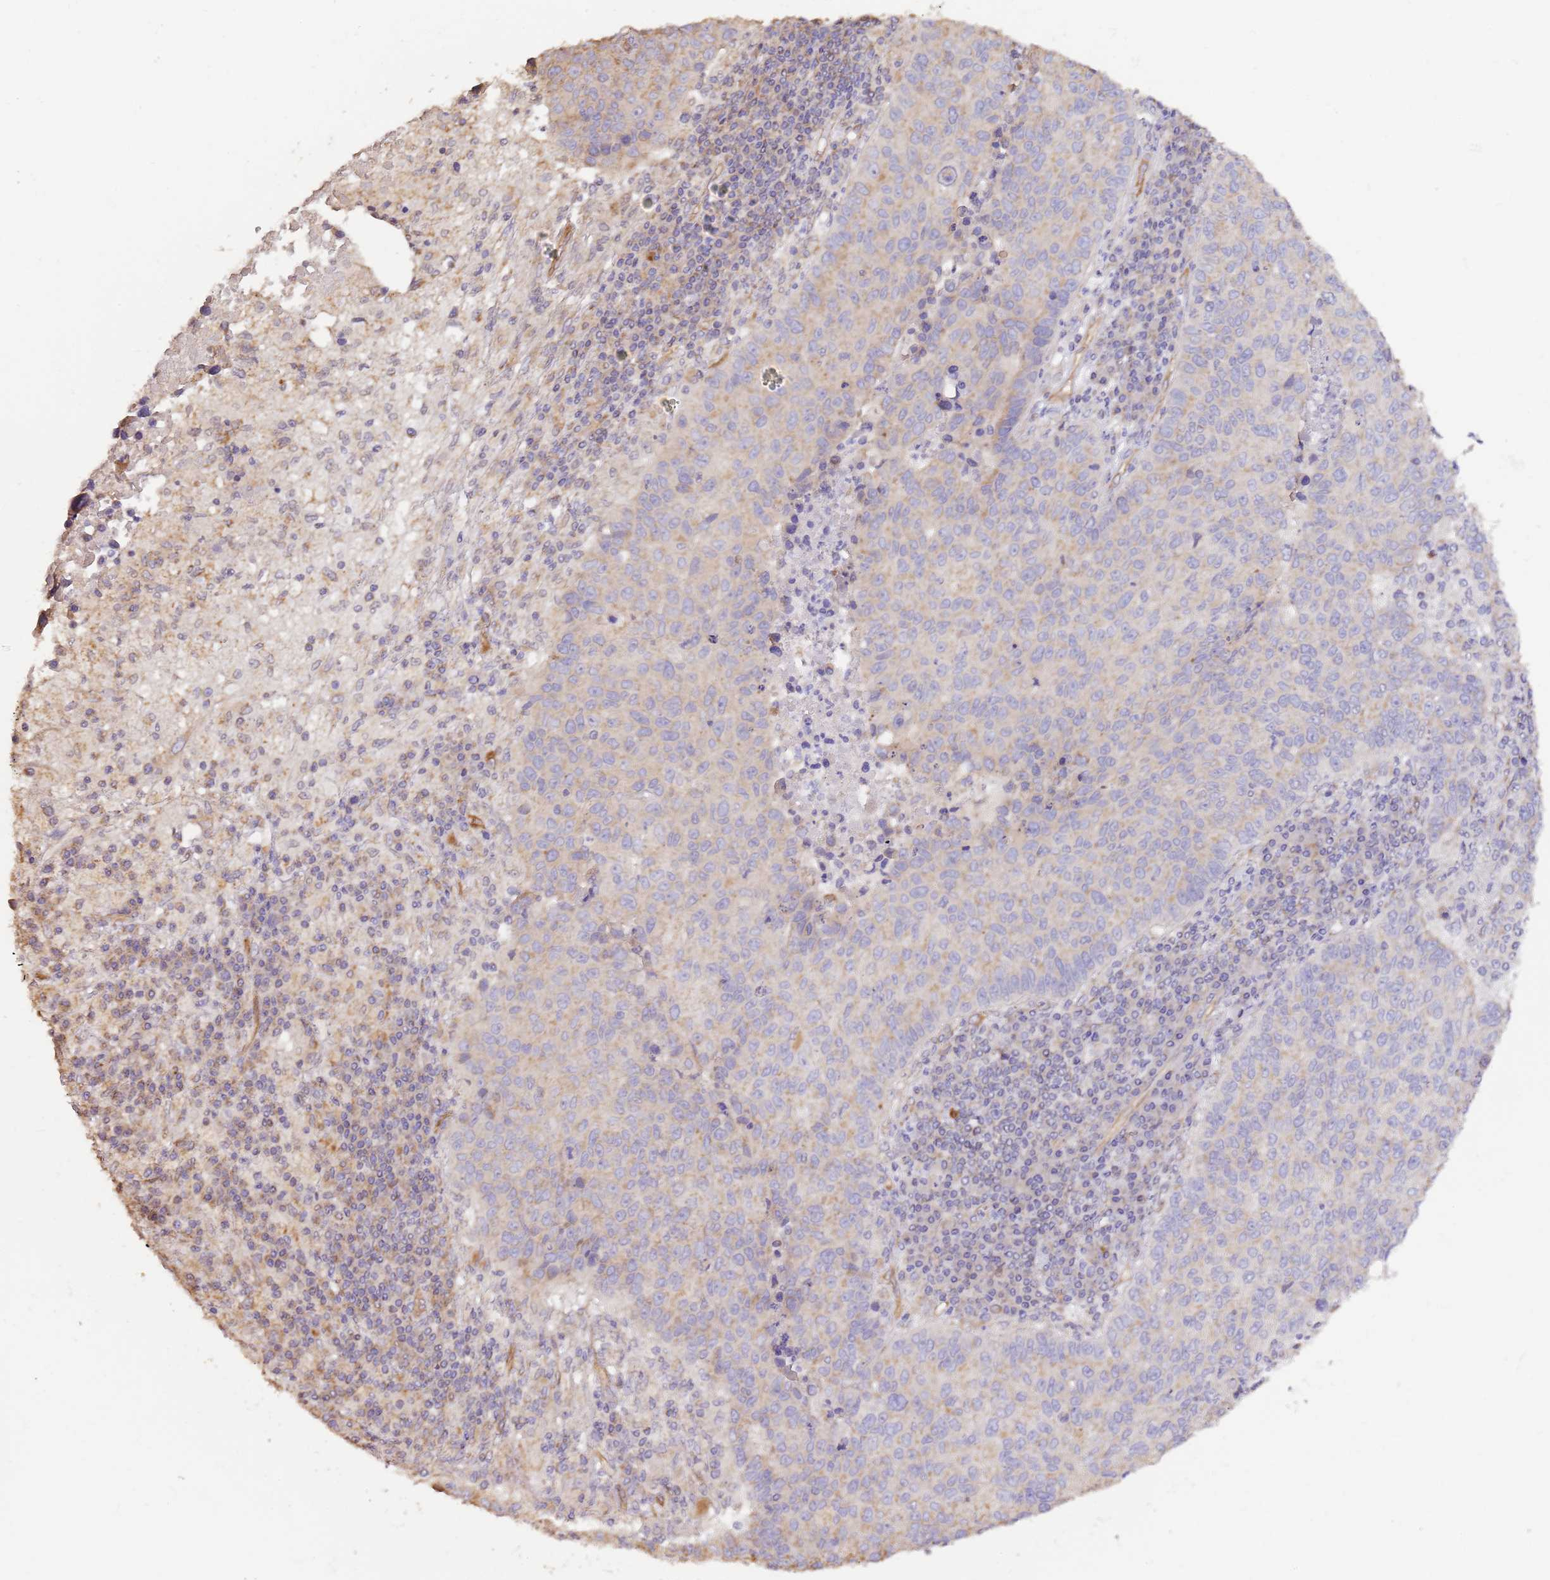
{"staining": {"intensity": "moderate", "quantity": "<25%", "location": "cytoplasmic/membranous"}, "tissue": "lung cancer", "cell_type": "Tumor cells", "image_type": "cancer", "snomed": [{"axis": "morphology", "description": "Squamous cell carcinoma, NOS"}, {"axis": "topography", "description": "Lung"}], "caption": "IHC of human lung squamous cell carcinoma exhibits low levels of moderate cytoplasmic/membranous expression in about <25% of tumor cells. (IHC, brightfield microscopy, high magnification).", "gene": "DOCK9", "patient": {"sex": "male", "age": 73}}